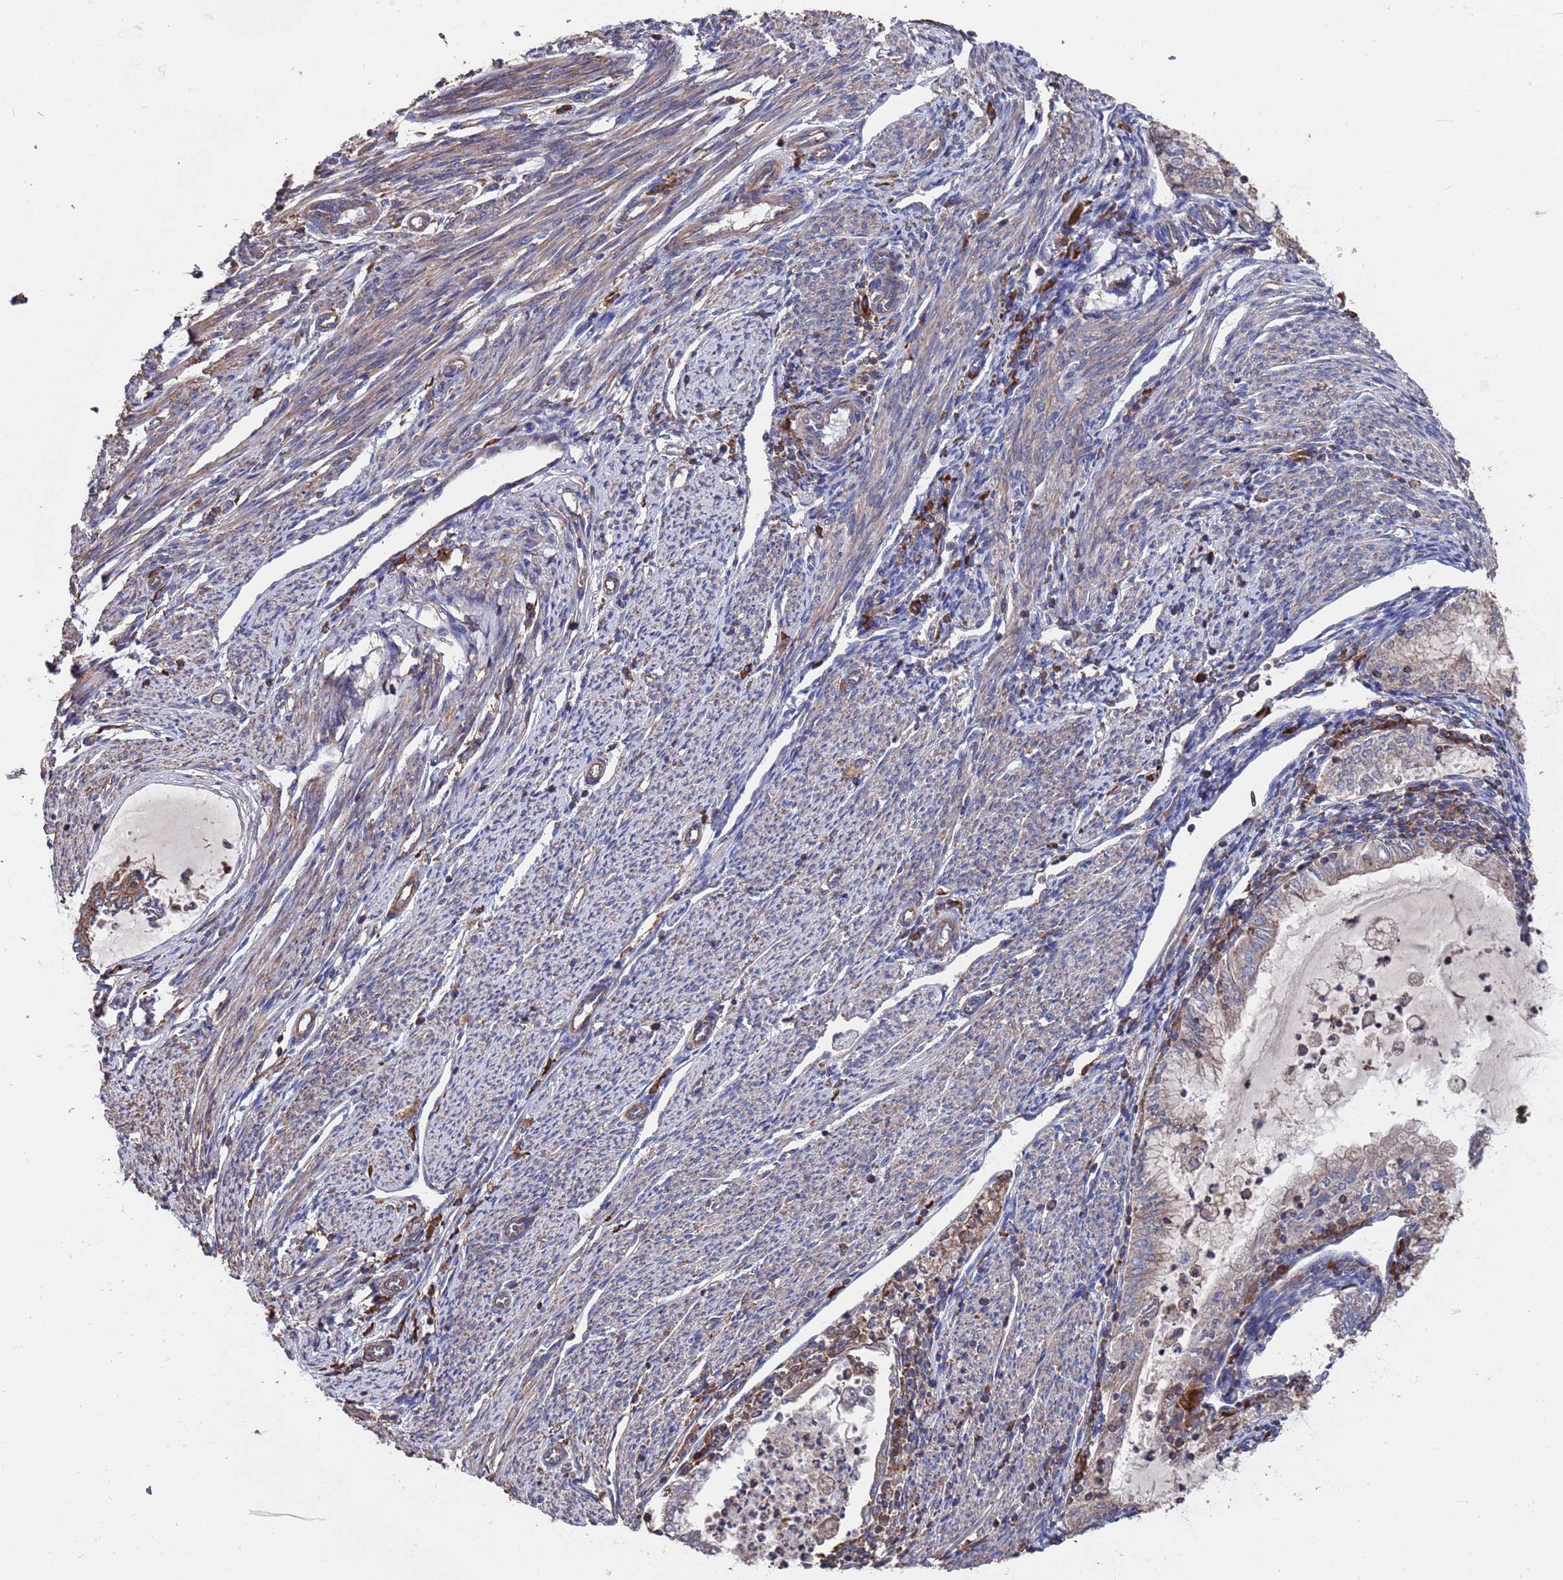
{"staining": {"intensity": "weak", "quantity": "25%-75%", "location": "cytoplasmic/membranous"}, "tissue": "endometrial cancer", "cell_type": "Tumor cells", "image_type": "cancer", "snomed": [{"axis": "morphology", "description": "Adenocarcinoma, NOS"}, {"axis": "topography", "description": "Endometrium"}], "caption": "The image shows staining of endometrial adenocarcinoma, revealing weak cytoplasmic/membranous protein staining (brown color) within tumor cells.", "gene": "PYCR1", "patient": {"sex": "female", "age": 79}}